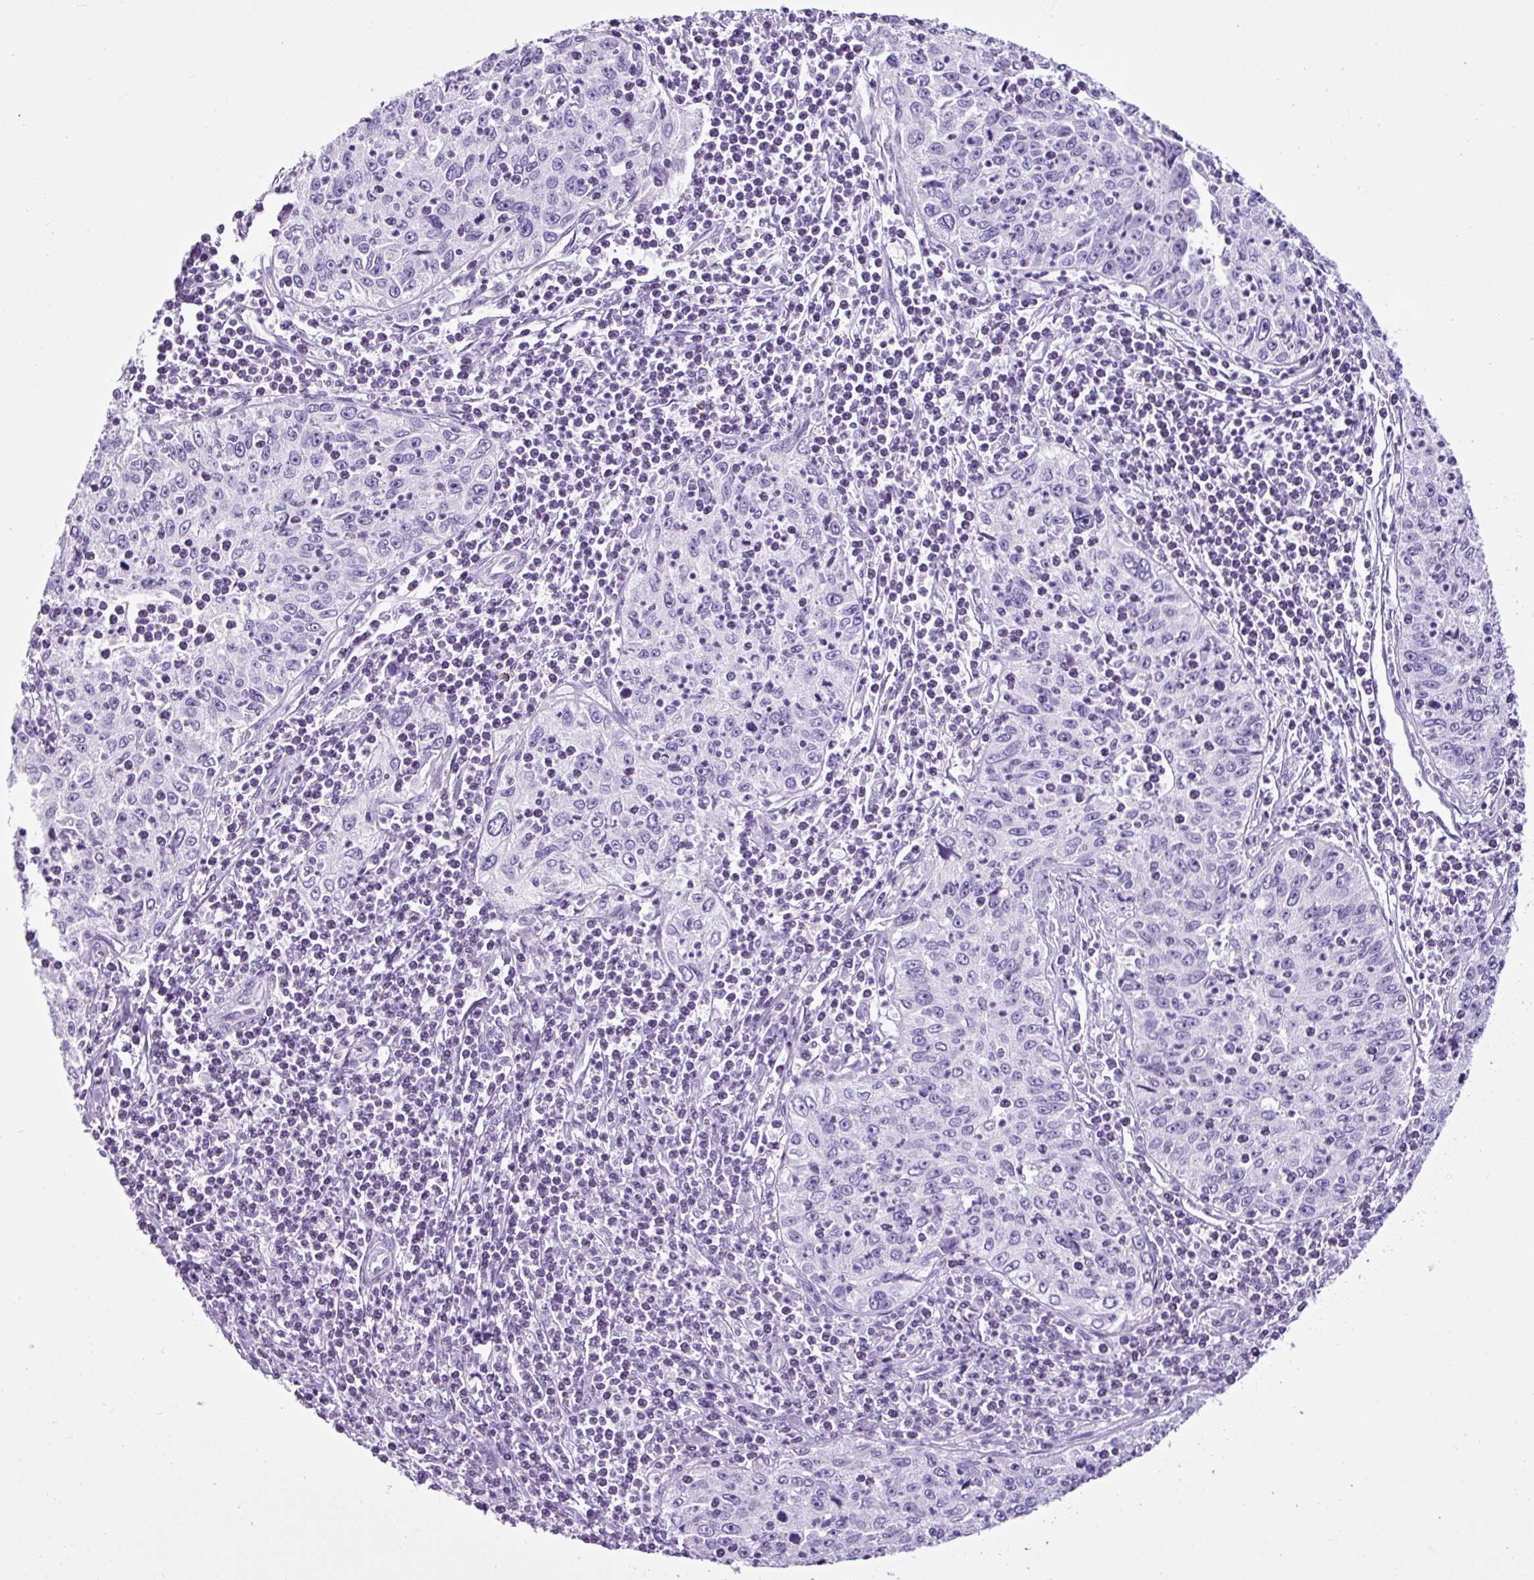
{"staining": {"intensity": "negative", "quantity": "none", "location": "none"}, "tissue": "cervical cancer", "cell_type": "Tumor cells", "image_type": "cancer", "snomed": [{"axis": "morphology", "description": "Squamous cell carcinoma, NOS"}, {"axis": "topography", "description": "Cervix"}], "caption": "Tumor cells are negative for protein expression in human squamous cell carcinoma (cervical).", "gene": "LILRB4", "patient": {"sex": "female", "age": 30}}